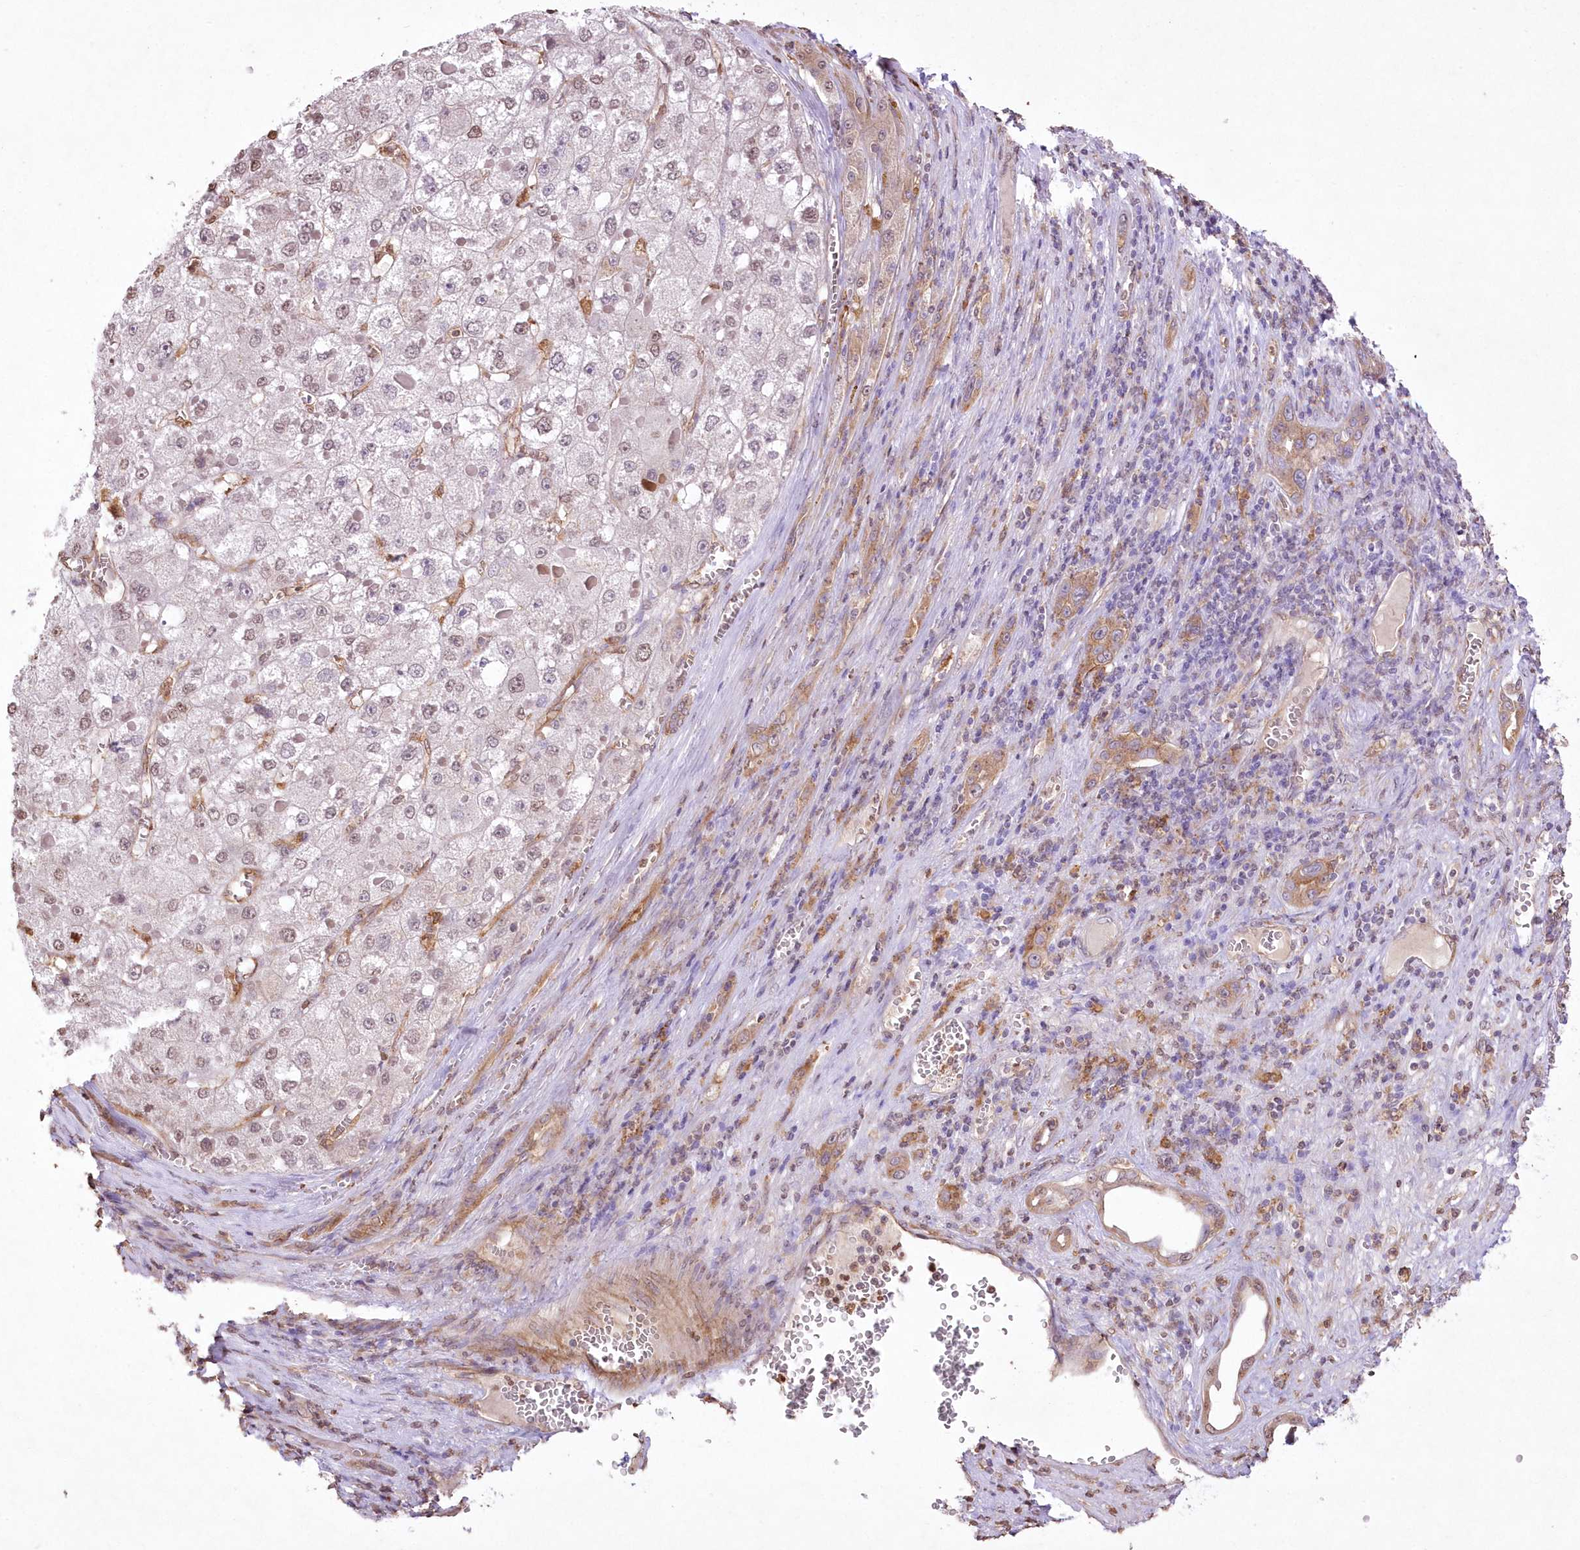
{"staining": {"intensity": "weak", "quantity": "<25%", "location": "nuclear"}, "tissue": "liver cancer", "cell_type": "Tumor cells", "image_type": "cancer", "snomed": [{"axis": "morphology", "description": "Carcinoma, Hepatocellular, NOS"}, {"axis": "topography", "description": "Liver"}], "caption": "This is an immunohistochemistry (IHC) histopathology image of liver cancer (hepatocellular carcinoma). There is no expression in tumor cells.", "gene": "FCHO2", "patient": {"sex": "female", "age": 73}}